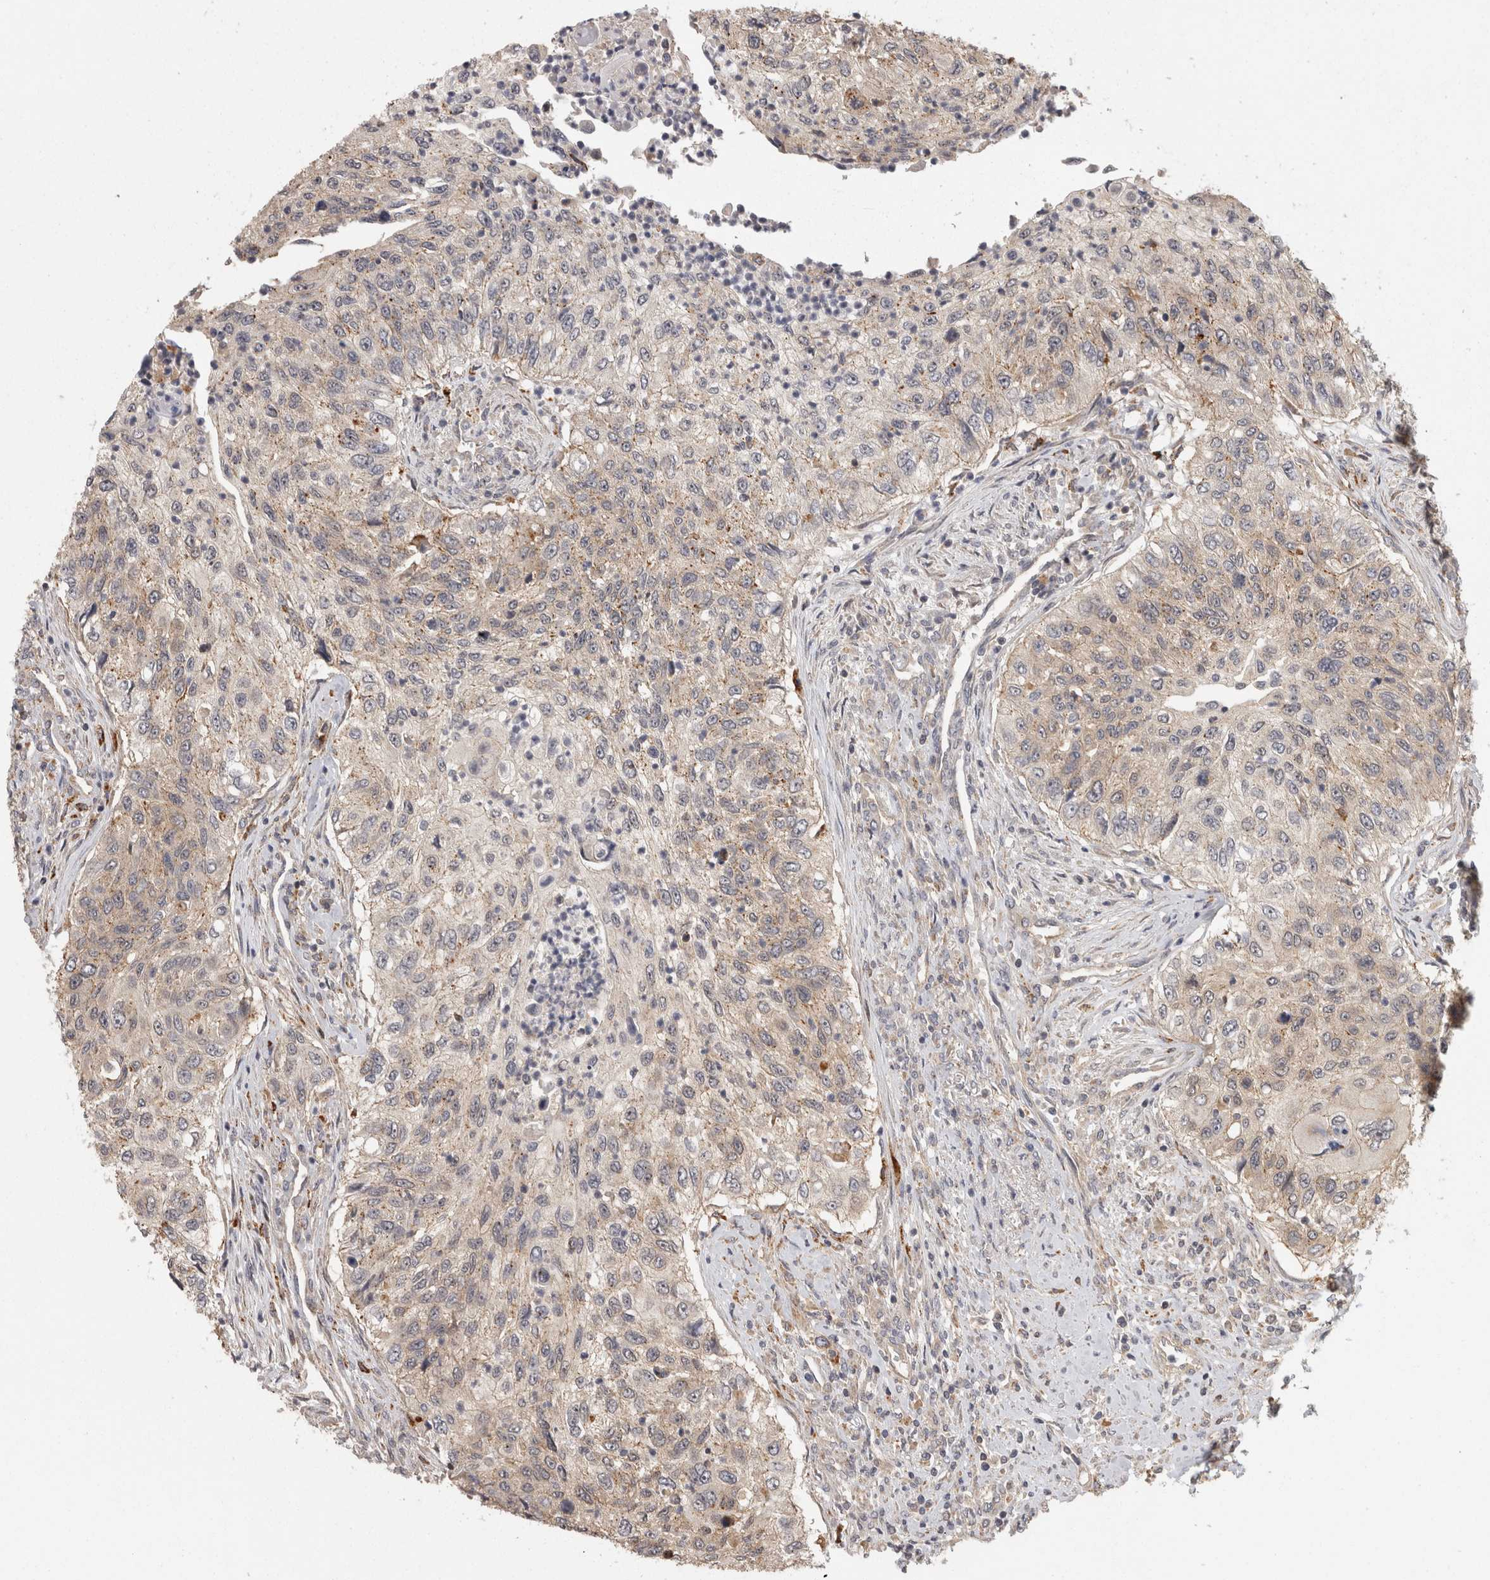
{"staining": {"intensity": "weak", "quantity": "25%-75%", "location": "cytoplasmic/membranous"}, "tissue": "urothelial cancer", "cell_type": "Tumor cells", "image_type": "cancer", "snomed": [{"axis": "morphology", "description": "Urothelial carcinoma, High grade"}, {"axis": "topography", "description": "Urinary bladder"}], "caption": "Protein expression analysis of human urothelial carcinoma (high-grade) reveals weak cytoplasmic/membranous expression in approximately 25%-75% of tumor cells.", "gene": "ACAT2", "patient": {"sex": "female", "age": 60}}